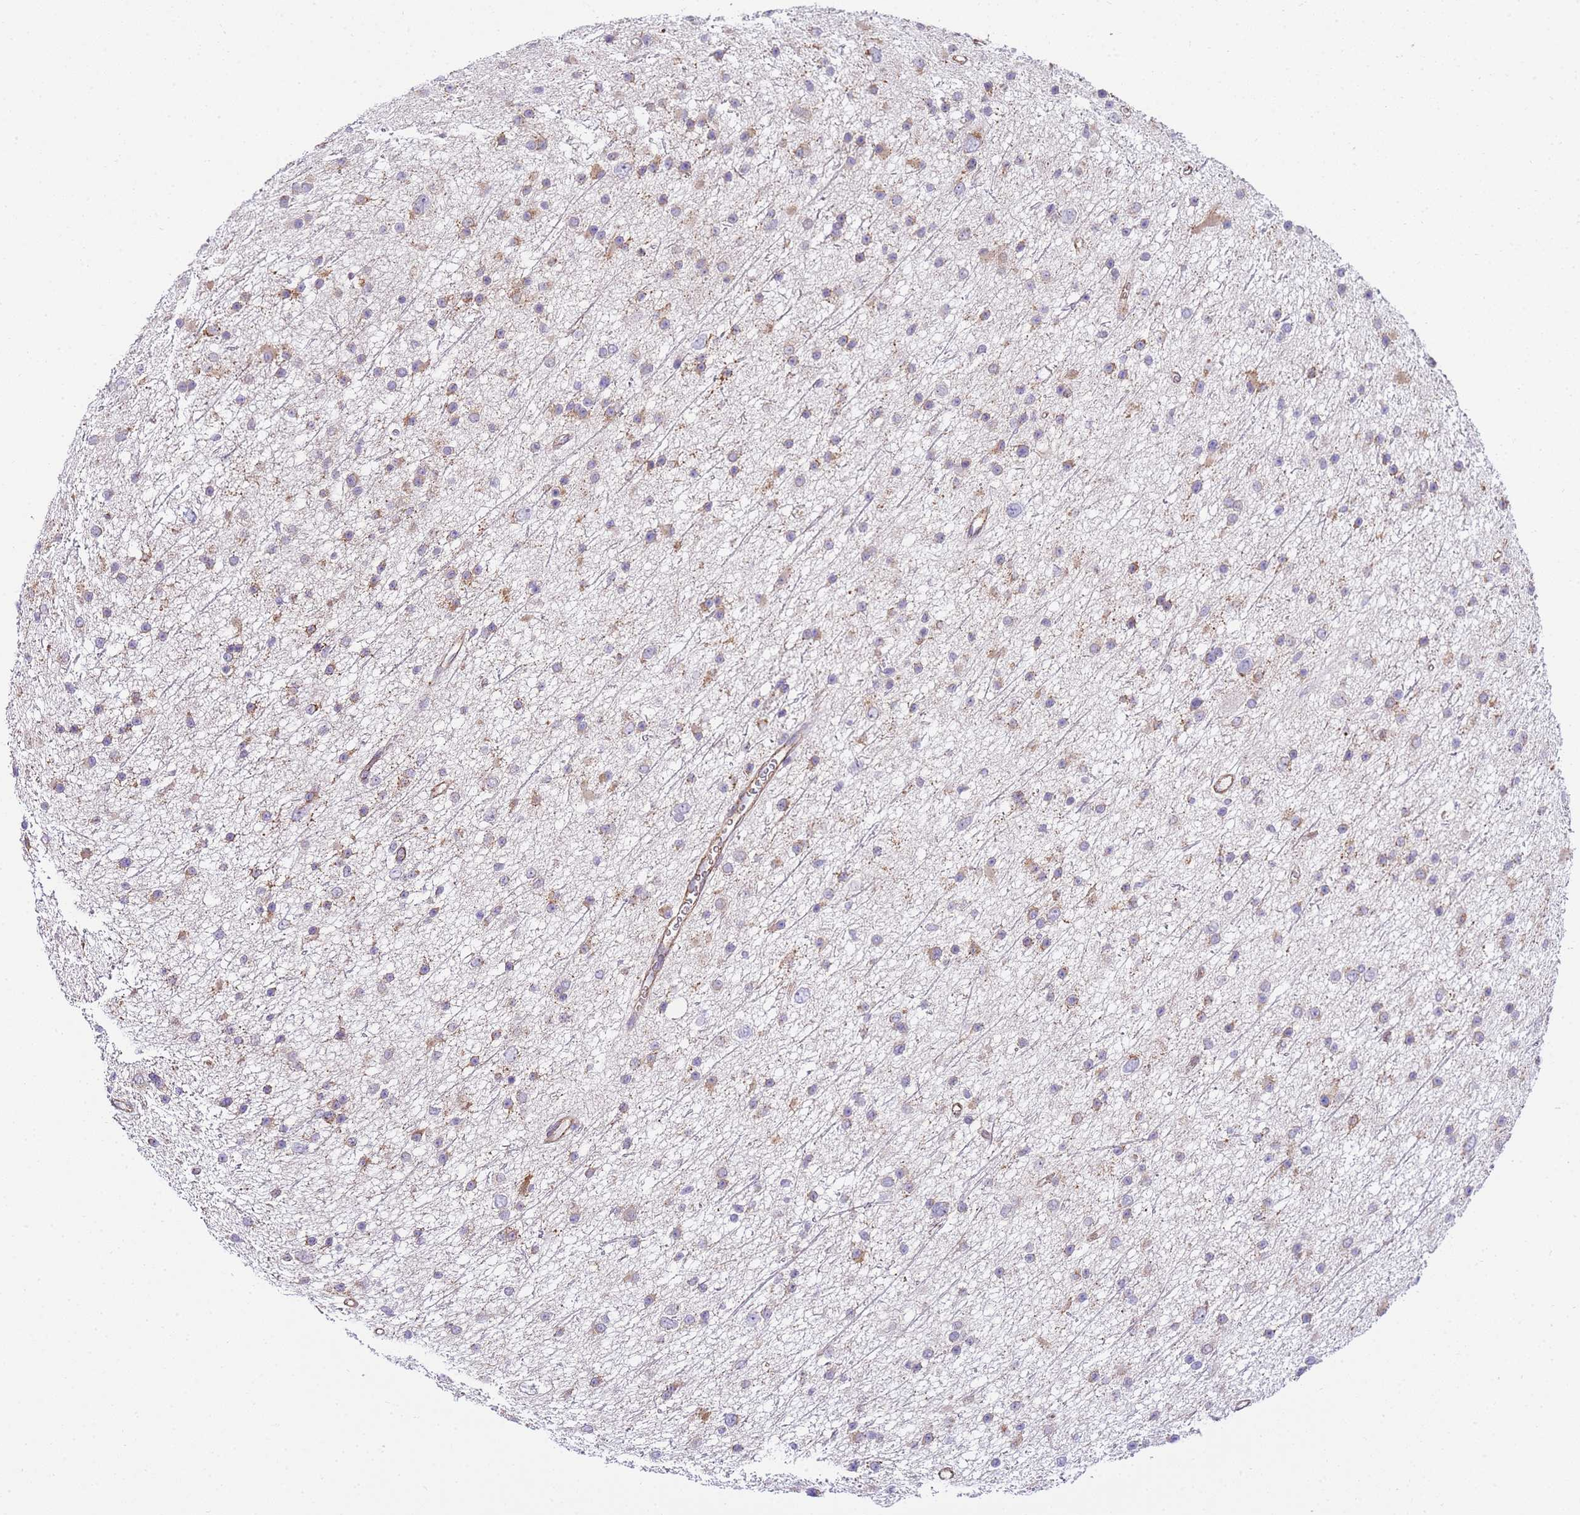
{"staining": {"intensity": "weak", "quantity": "25%-75%", "location": "cytoplasmic/membranous"}, "tissue": "glioma", "cell_type": "Tumor cells", "image_type": "cancer", "snomed": [{"axis": "morphology", "description": "Glioma, malignant, Low grade"}, {"axis": "topography", "description": "Cerebral cortex"}], "caption": "Immunohistochemistry image of glioma stained for a protein (brown), which displays low levels of weak cytoplasmic/membranous expression in about 25%-75% of tumor cells.", "gene": "PDCD7", "patient": {"sex": "female", "age": 39}}